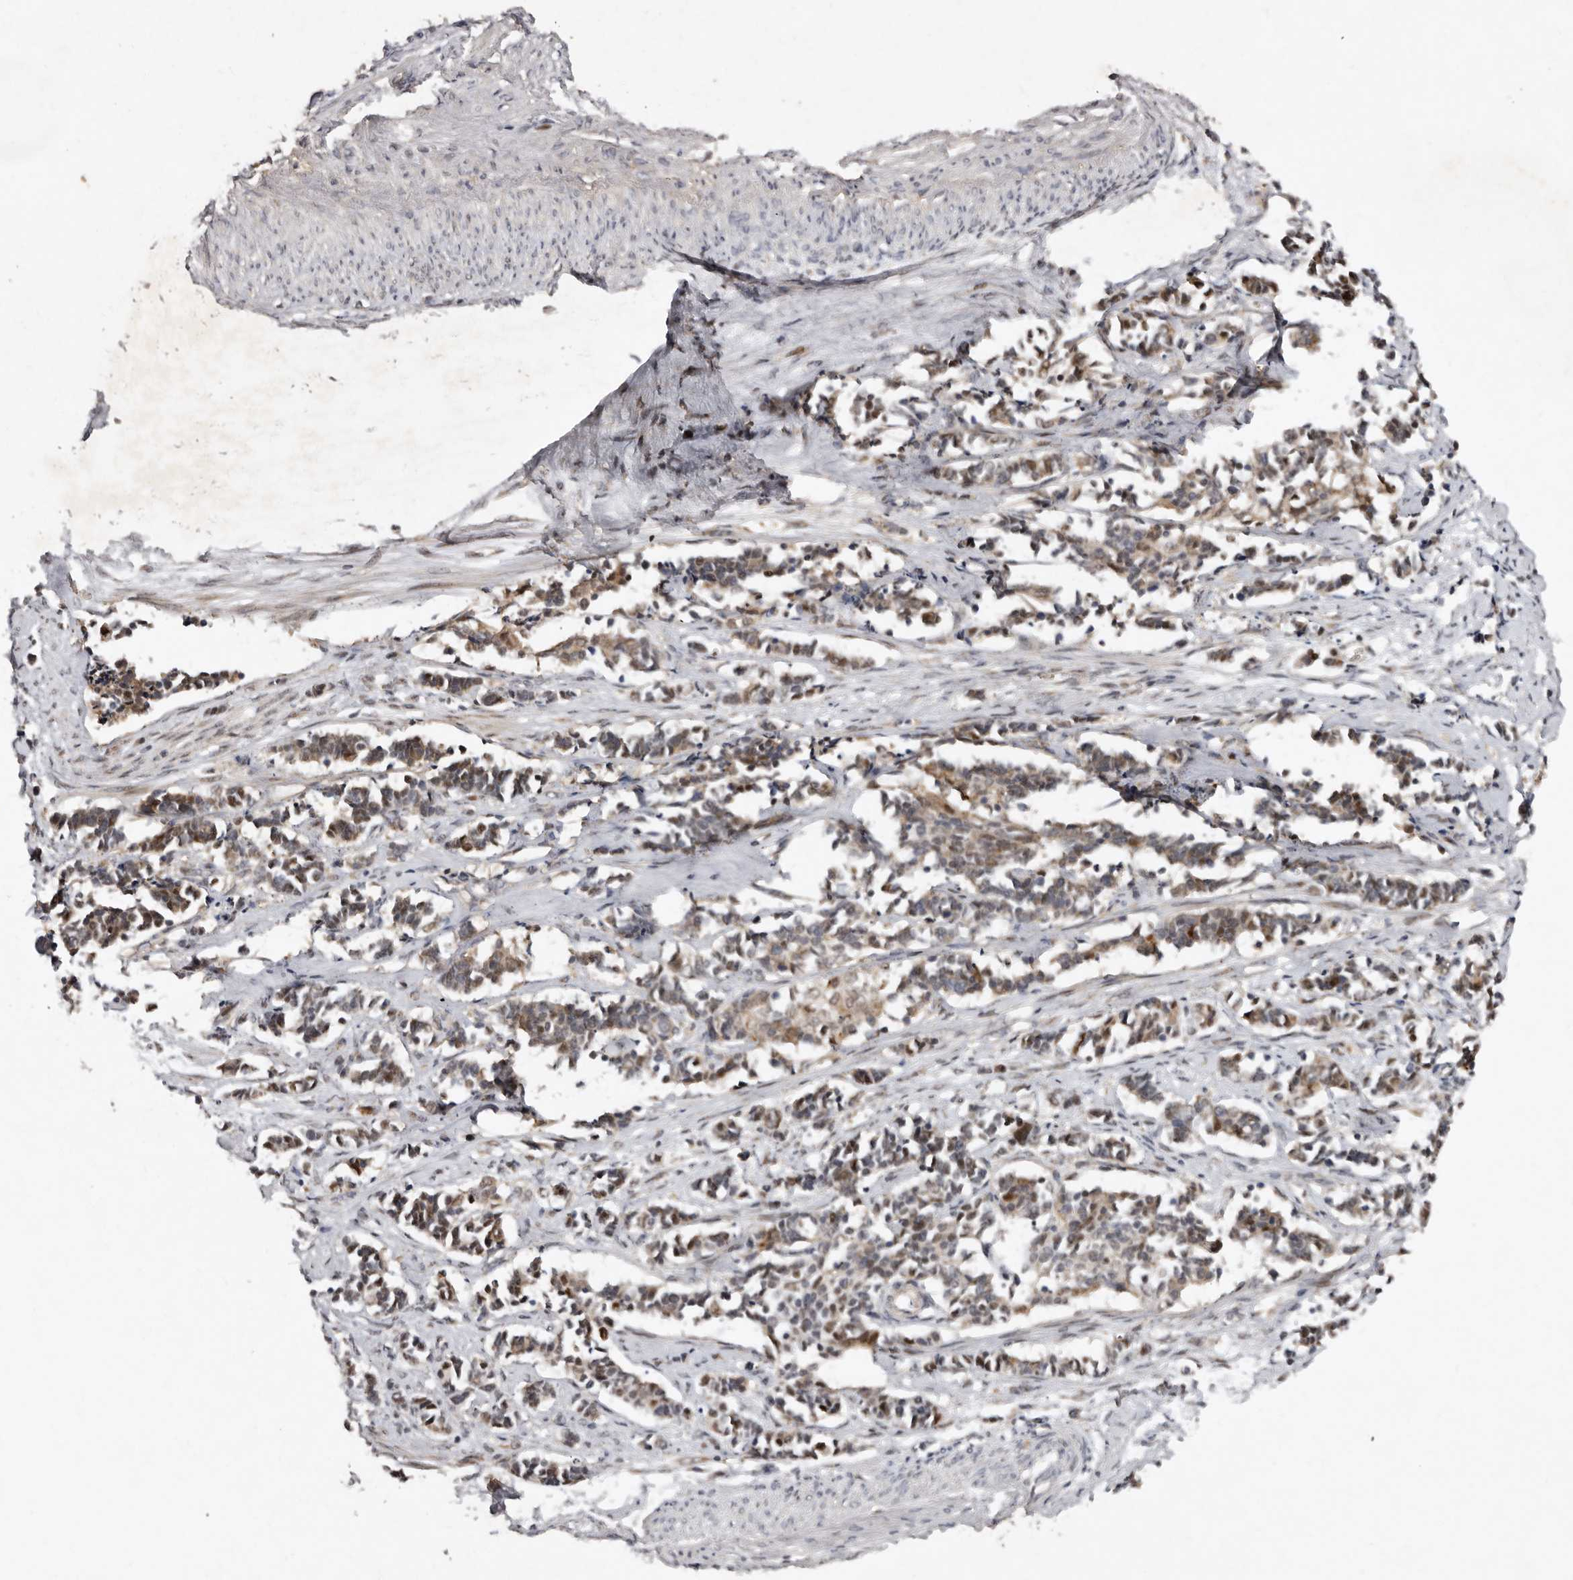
{"staining": {"intensity": "moderate", "quantity": "25%-75%", "location": "cytoplasmic/membranous,nuclear"}, "tissue": "cervical cancer", "cell_type": "Tumor cells", "image_type": "cancer", "snomed": [{"axis": "morphology", "description": "Normal tissue, NOS"}, {"axis": "morphology", "description": "Squamous cell carcinoma, NOS"}, {"axis": "topography", "description": "Cervix"}], "caption": "Moderate cytoplasmic/membranous and nuclear staining for a protein is identified in about 25%-75% of tumor cells of squamous cell carcinoma (cervical) using immunohistochemistry (IHC).", "gene": "ABL1", "patient": {"sex": "female", "age": 35}}